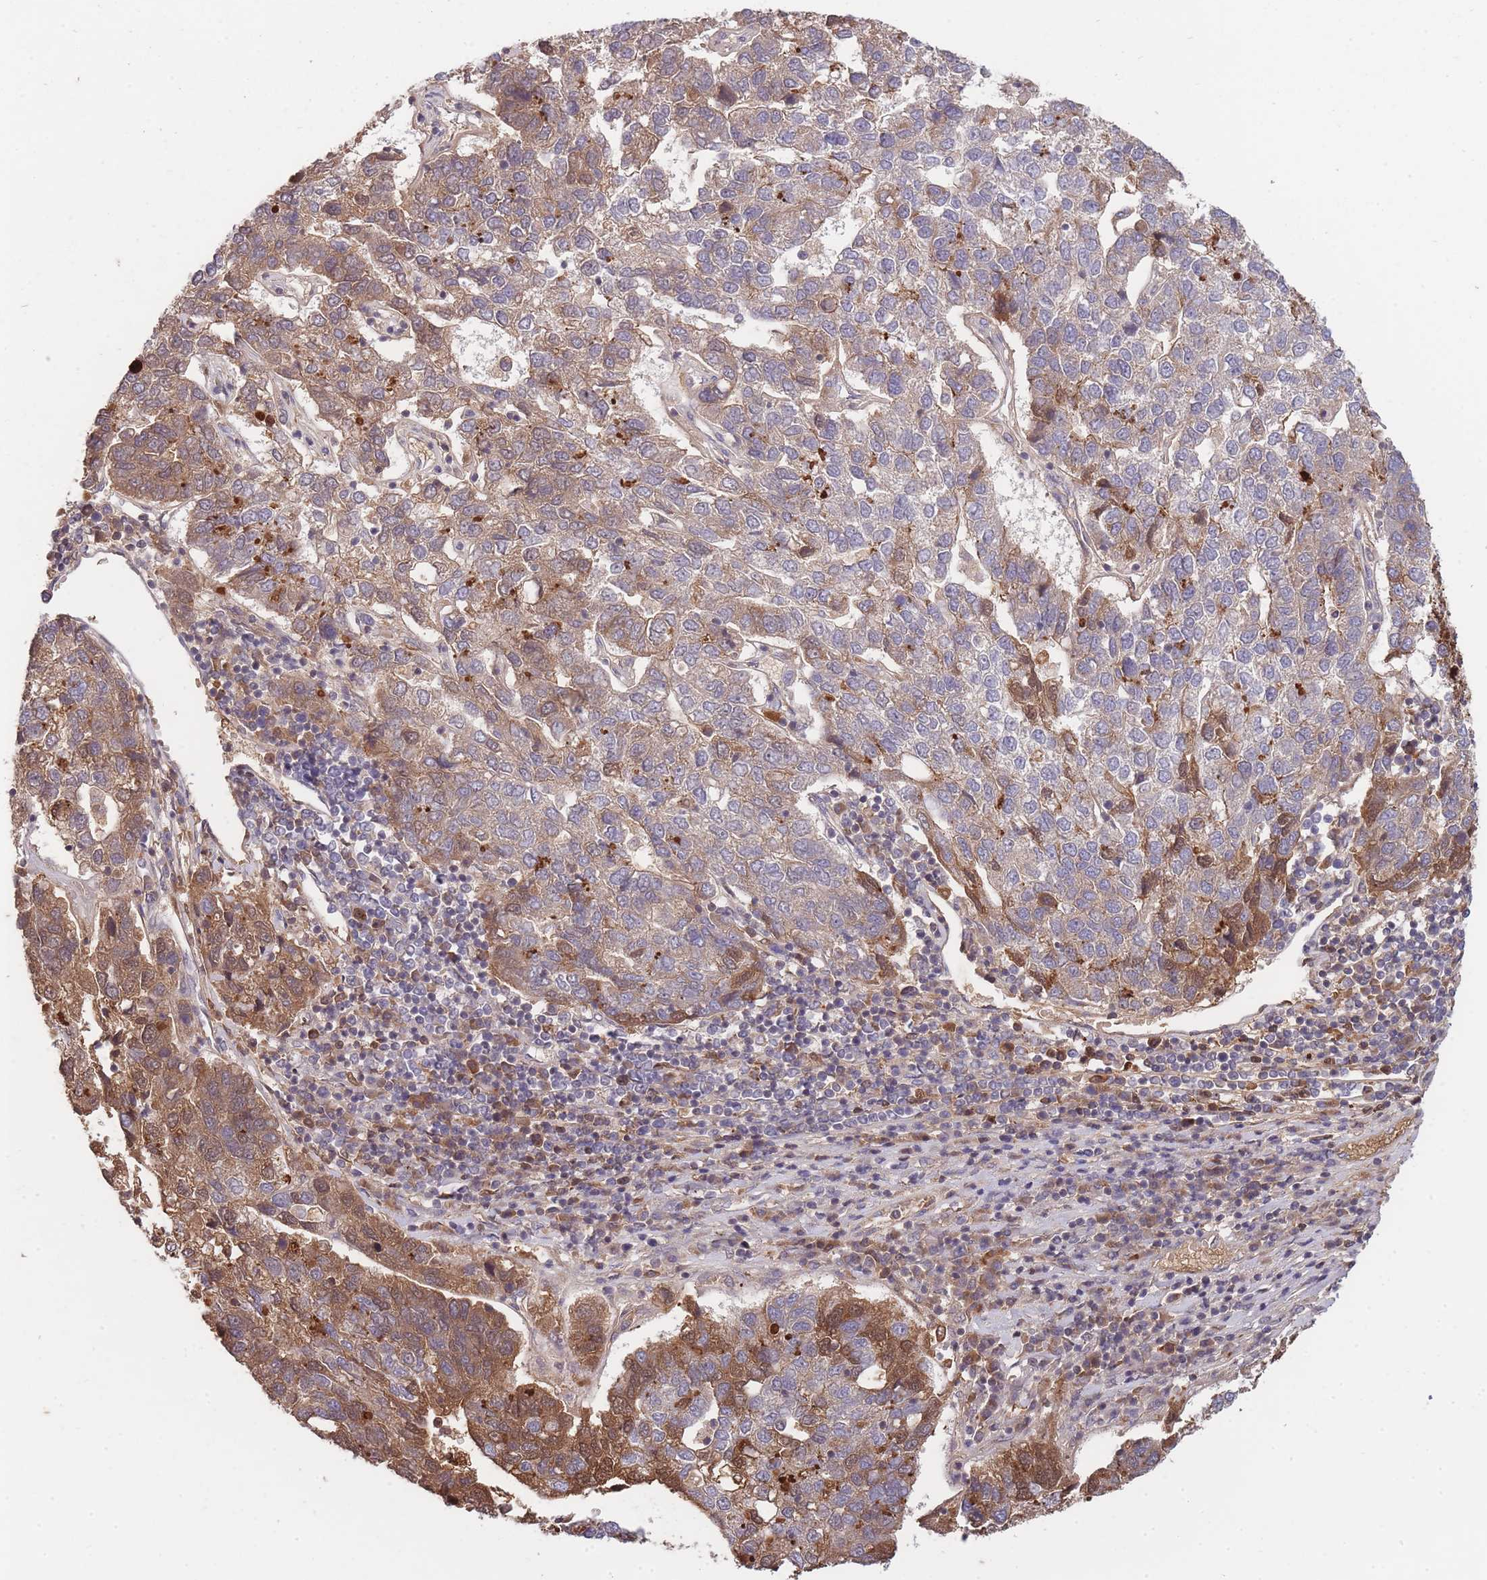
{"staining": {"intensity": "moderate", "quantity": "25%-75%", "location": "cytoplasmic/membranous"}, "tissue": "pancreatic cancer", "cell_type": "Tumor cells", "image_type": "cancer", "snomed": [{"axis": "morphology", "description": "Adenocarcinoma, NOS"}, {"axis": "topography", "description": "Pancreas"}], "caption": "Moderate cytoplasmic/membranous protein expression is appreciated in about 25%-75% of tumor cells in pancreatic cancer. The protein is shown in brown color, while the nuclei are stained blue.", "gene": "RALGDS", "patient": {"sex": "female", "age": 61}}